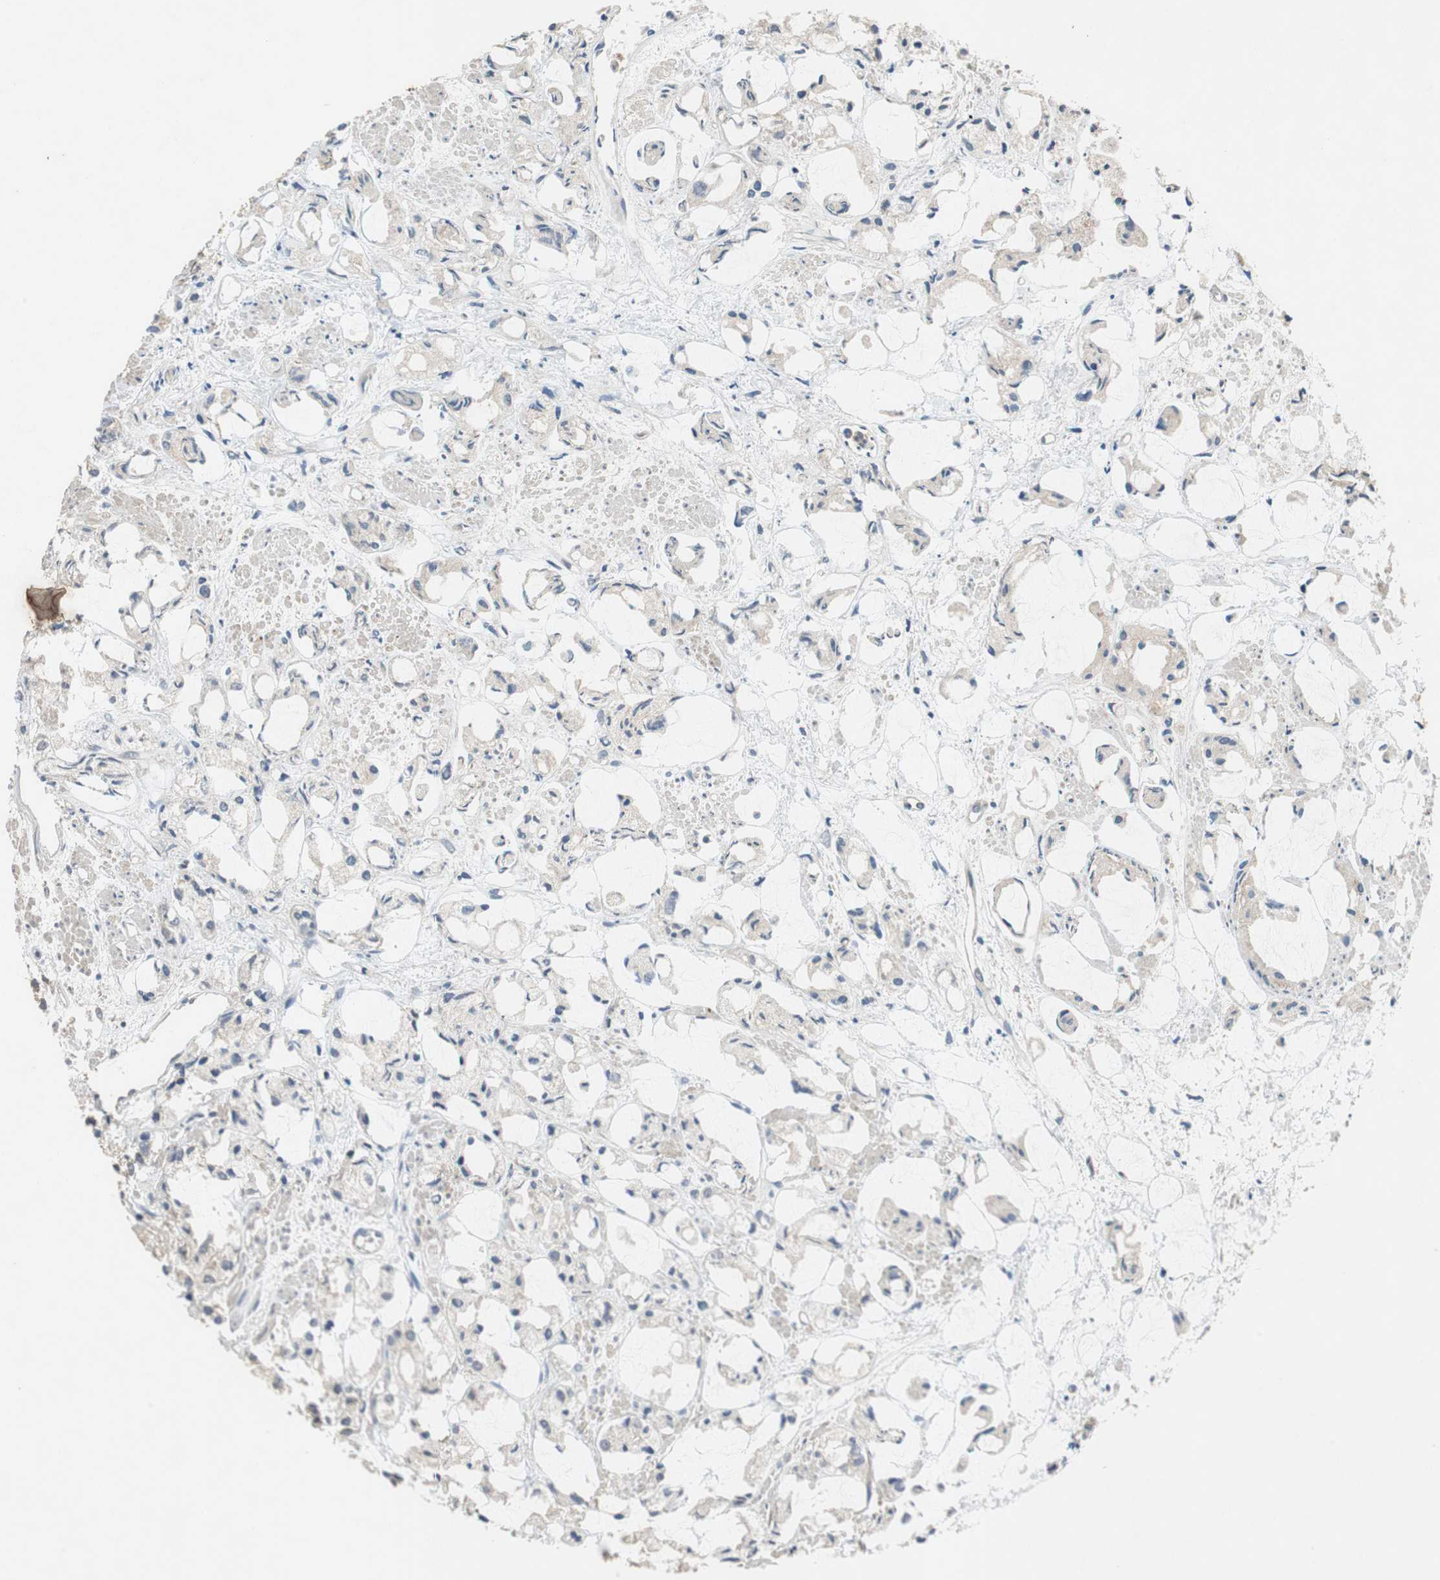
{"staining": {"intensity": "negative", "quantity": "none", "location": "none"}, "tissue": "prostate cancer", "cell_type": "Tumor cells", "image_type": "cancer", "snomed": [{"axis": "morphology", "description": "Adenocarcinoma, High grade"}, {"axis": "topography", "description": "Prostate"}], "caption": "Prostate cancer was stained to show a protein in brown. There is no significant staining in tumor cells. (DAB immunohistochemistry with hematoxylin counter stain).", "gene": "PI4KB", "patient": {"sex": "male", "age": 85}}